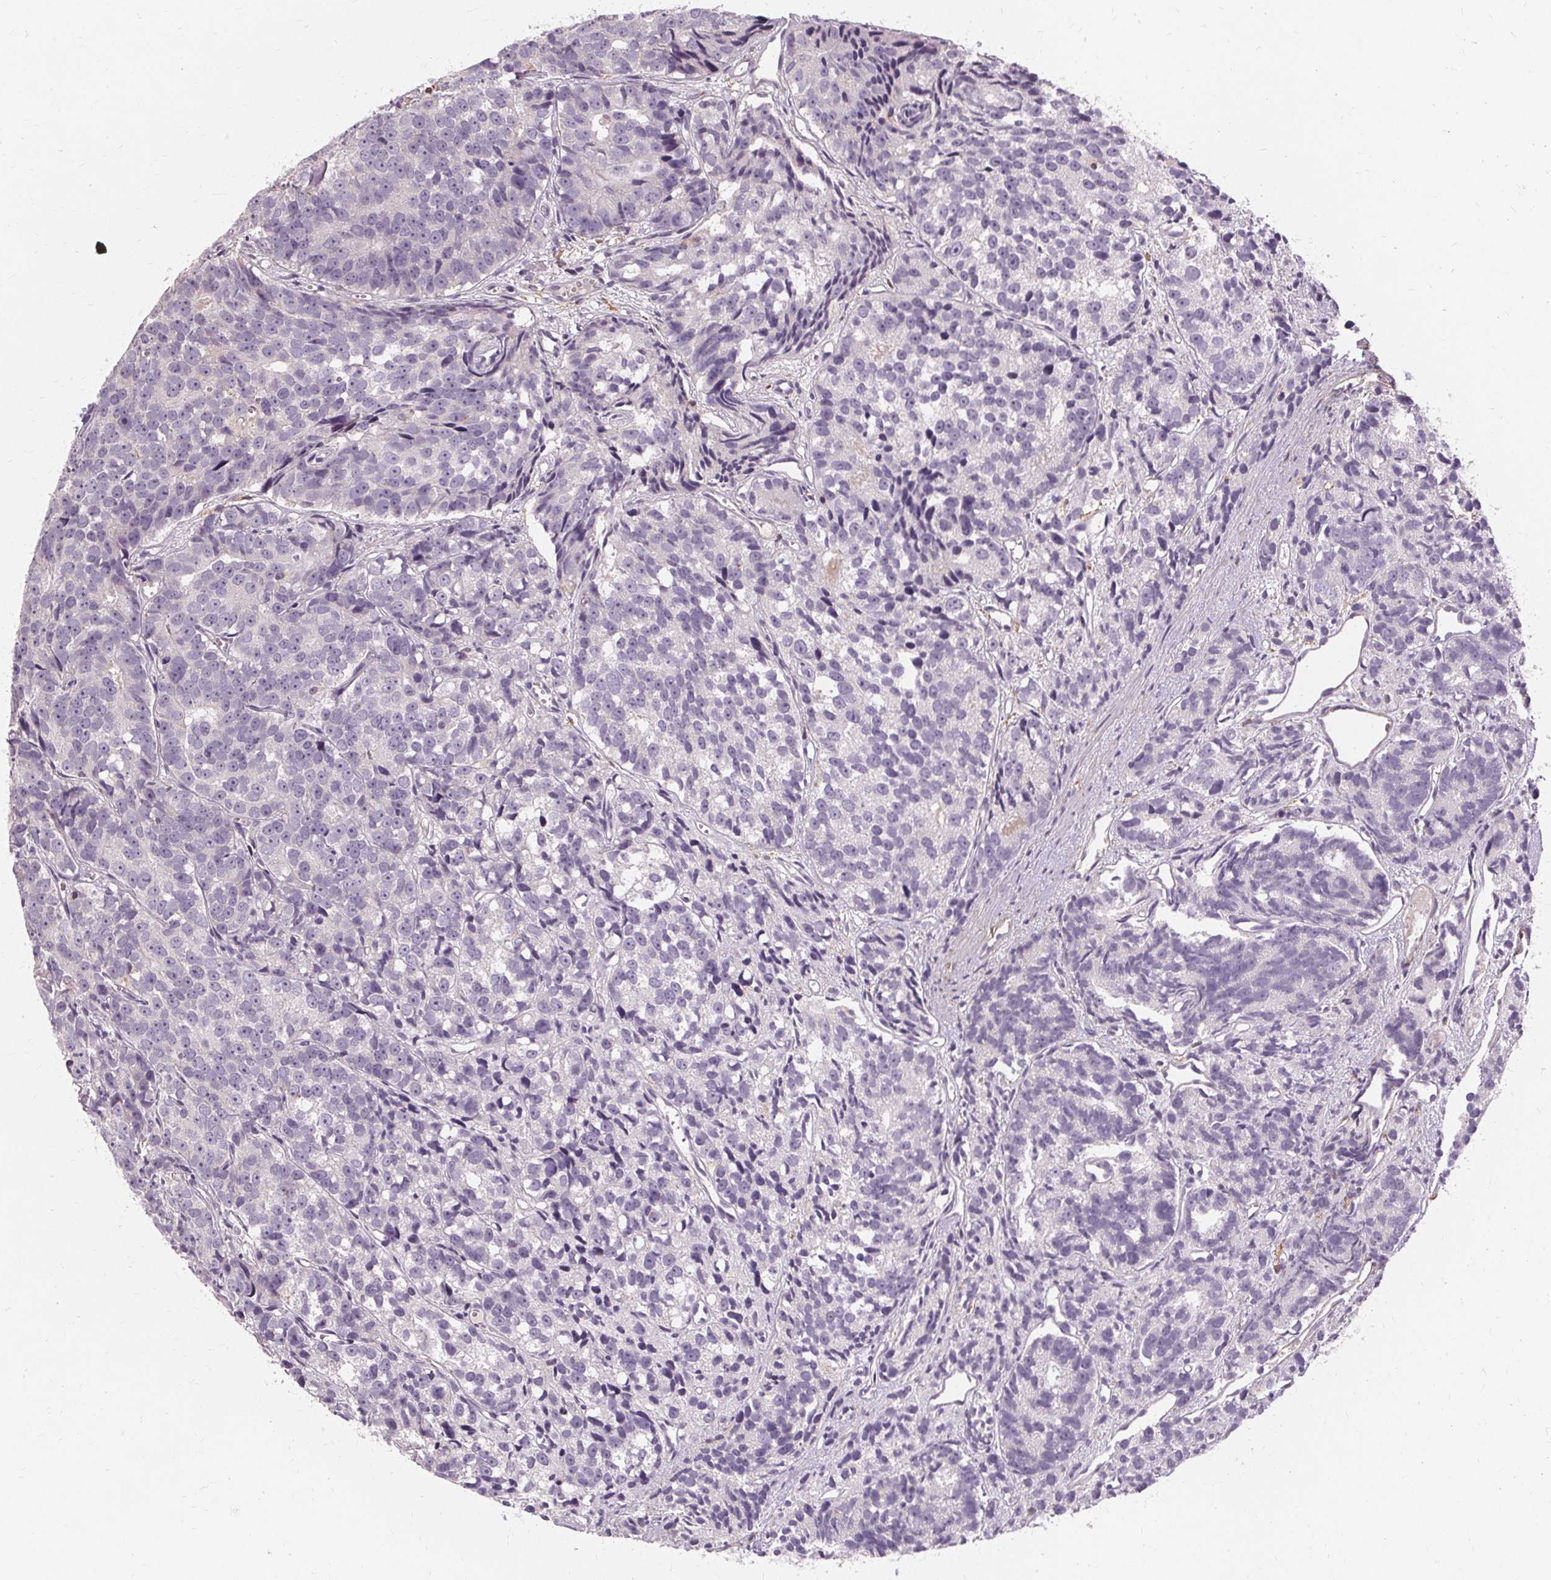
{"staining": {"intensity": "negative", "quantity": "none", "location": "none"}, "tissue": "prostate cancer", "cell_type": "Tumor cells", "image_type": "cancer", "snomed": [{"axis": "morphology", "description": "Adenocarcinoma, High grade"}, {"axis": "topography", "description": "Prostate"}], "caption": "Human prostate high-grade adenocarcinoma stained for a protein using immunohistochemistry shows no staining in tumor cells.", "gene": "IFNGR1", "patient": {"sex": "male", "age": 77}}